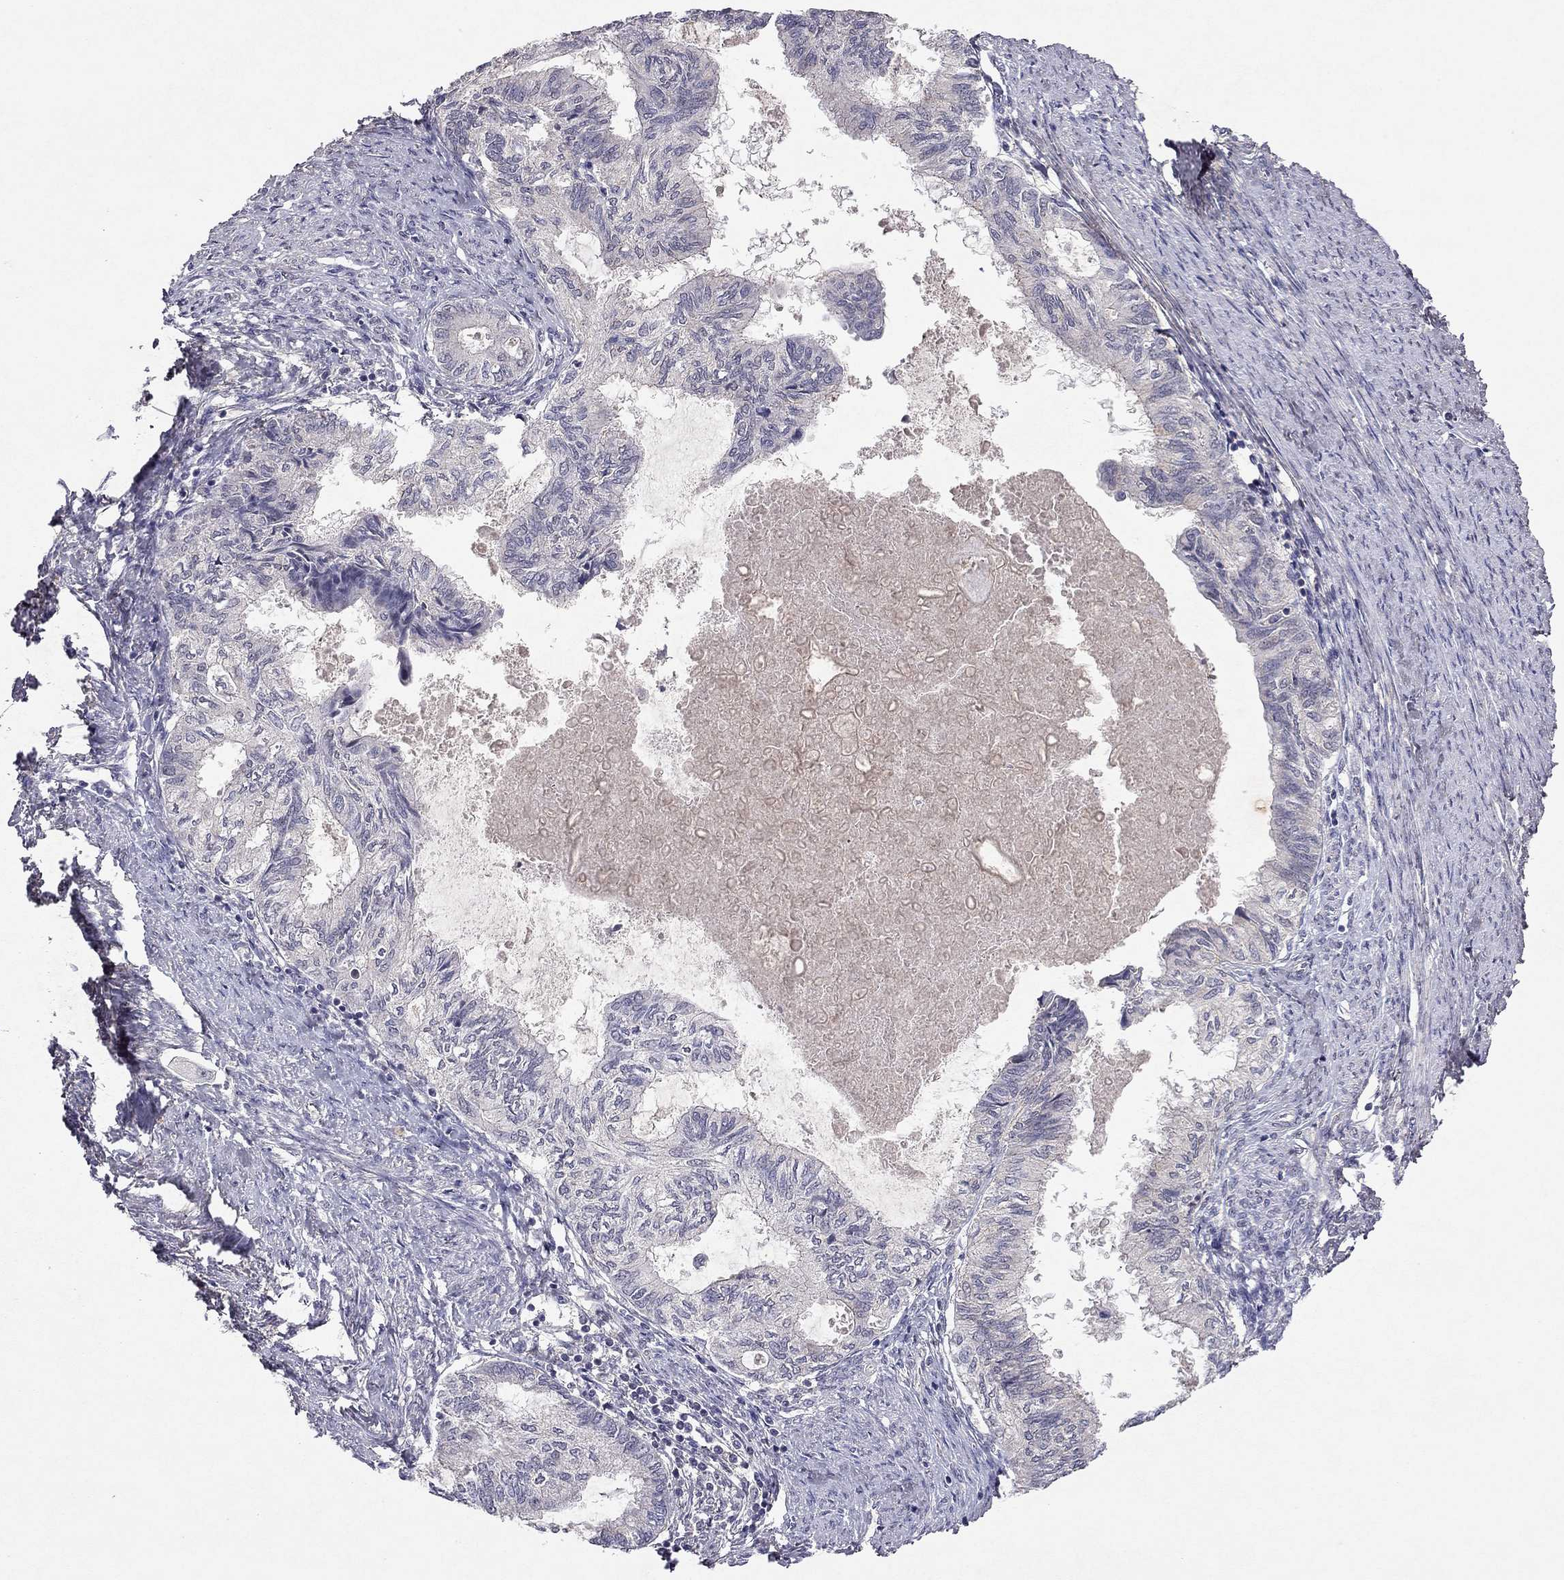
{"staining": {"intensity": "negative", "quantity": "none", "location": "none"}, "tissue": "endometrial cancer", "cell_type": "Tumor cells", "image_type": "cancer", "snomed": [{"axis": "morphology", "description": "Adenocarcinoma, NOS"}, {"axis": "topography", "description": "Endometrium"}], "caption": "An IHC image of endometrial cancer is shown. There is no staining in tumor cells of endometrial cancer. The staining is performed using DAB (3,3'-diaminobenzidine) brown chromogen with nuclei counter-stained in using hematoxylin.", "gene": "ESR2", "patient": {"sex": "female", "age": 86}}